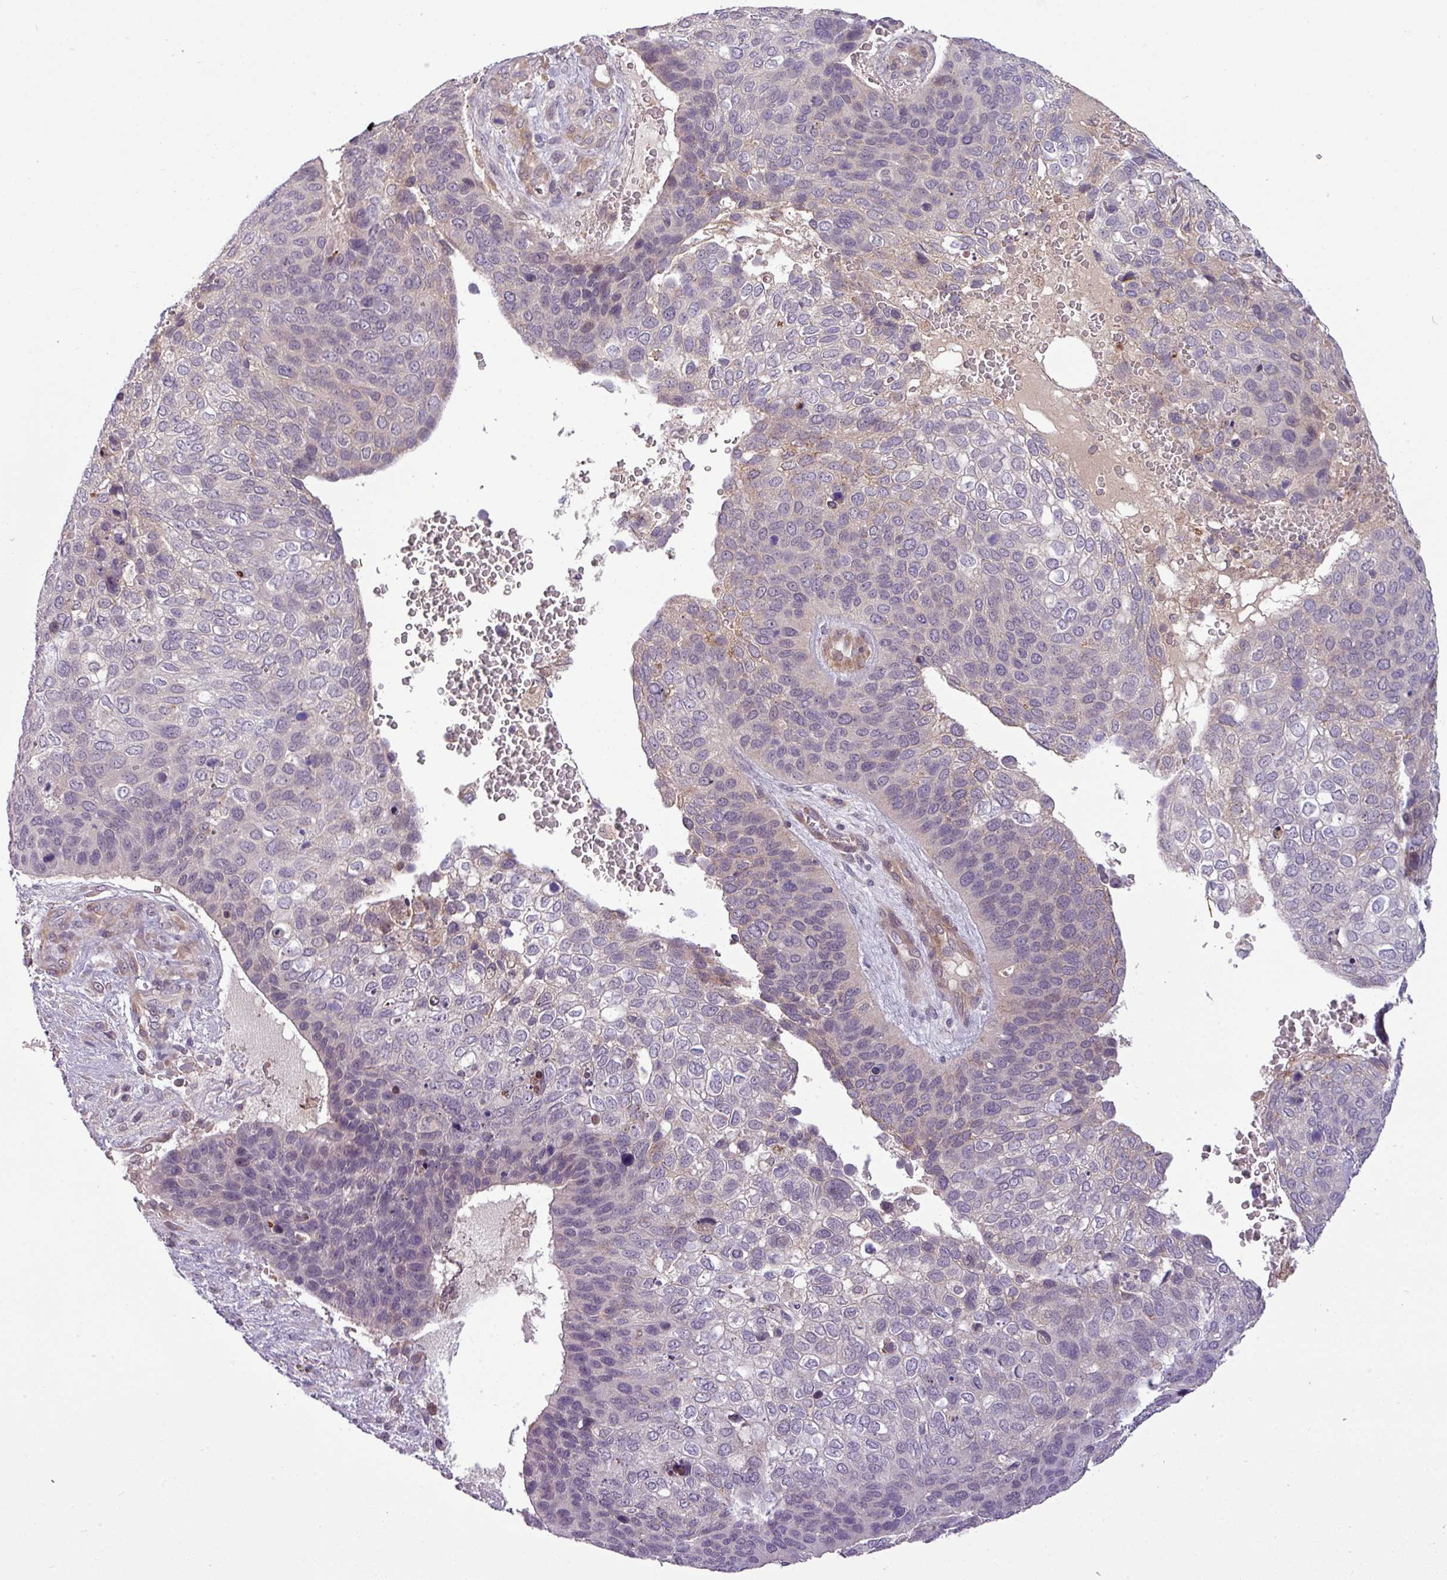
{"staining": {"intensity": "negative", "quantity": "none", "location": "none"}, "tissue": "skin cancer", "cell_type": "Tumor cells", "image_type": "cancer", "snomed": [{"axis": "morphology", "description": "Basal cell carcinoma"}, {"axis": "topography", "description": "Skin"}], "caption": "A high-resolution micrograph shows IHC staining of skin cancer (basal cell carcinoma), which displays no significant staining in tumor cells. The staining was performed using DAB (3,3'-diaminobenzidine) to visualize the protein expression in brown, while the nuclei were stained in blue with hematoxylin (Magnification: 20x).", "gene": "ZNF35", "patient": {"sex": "female", "age": 74}}